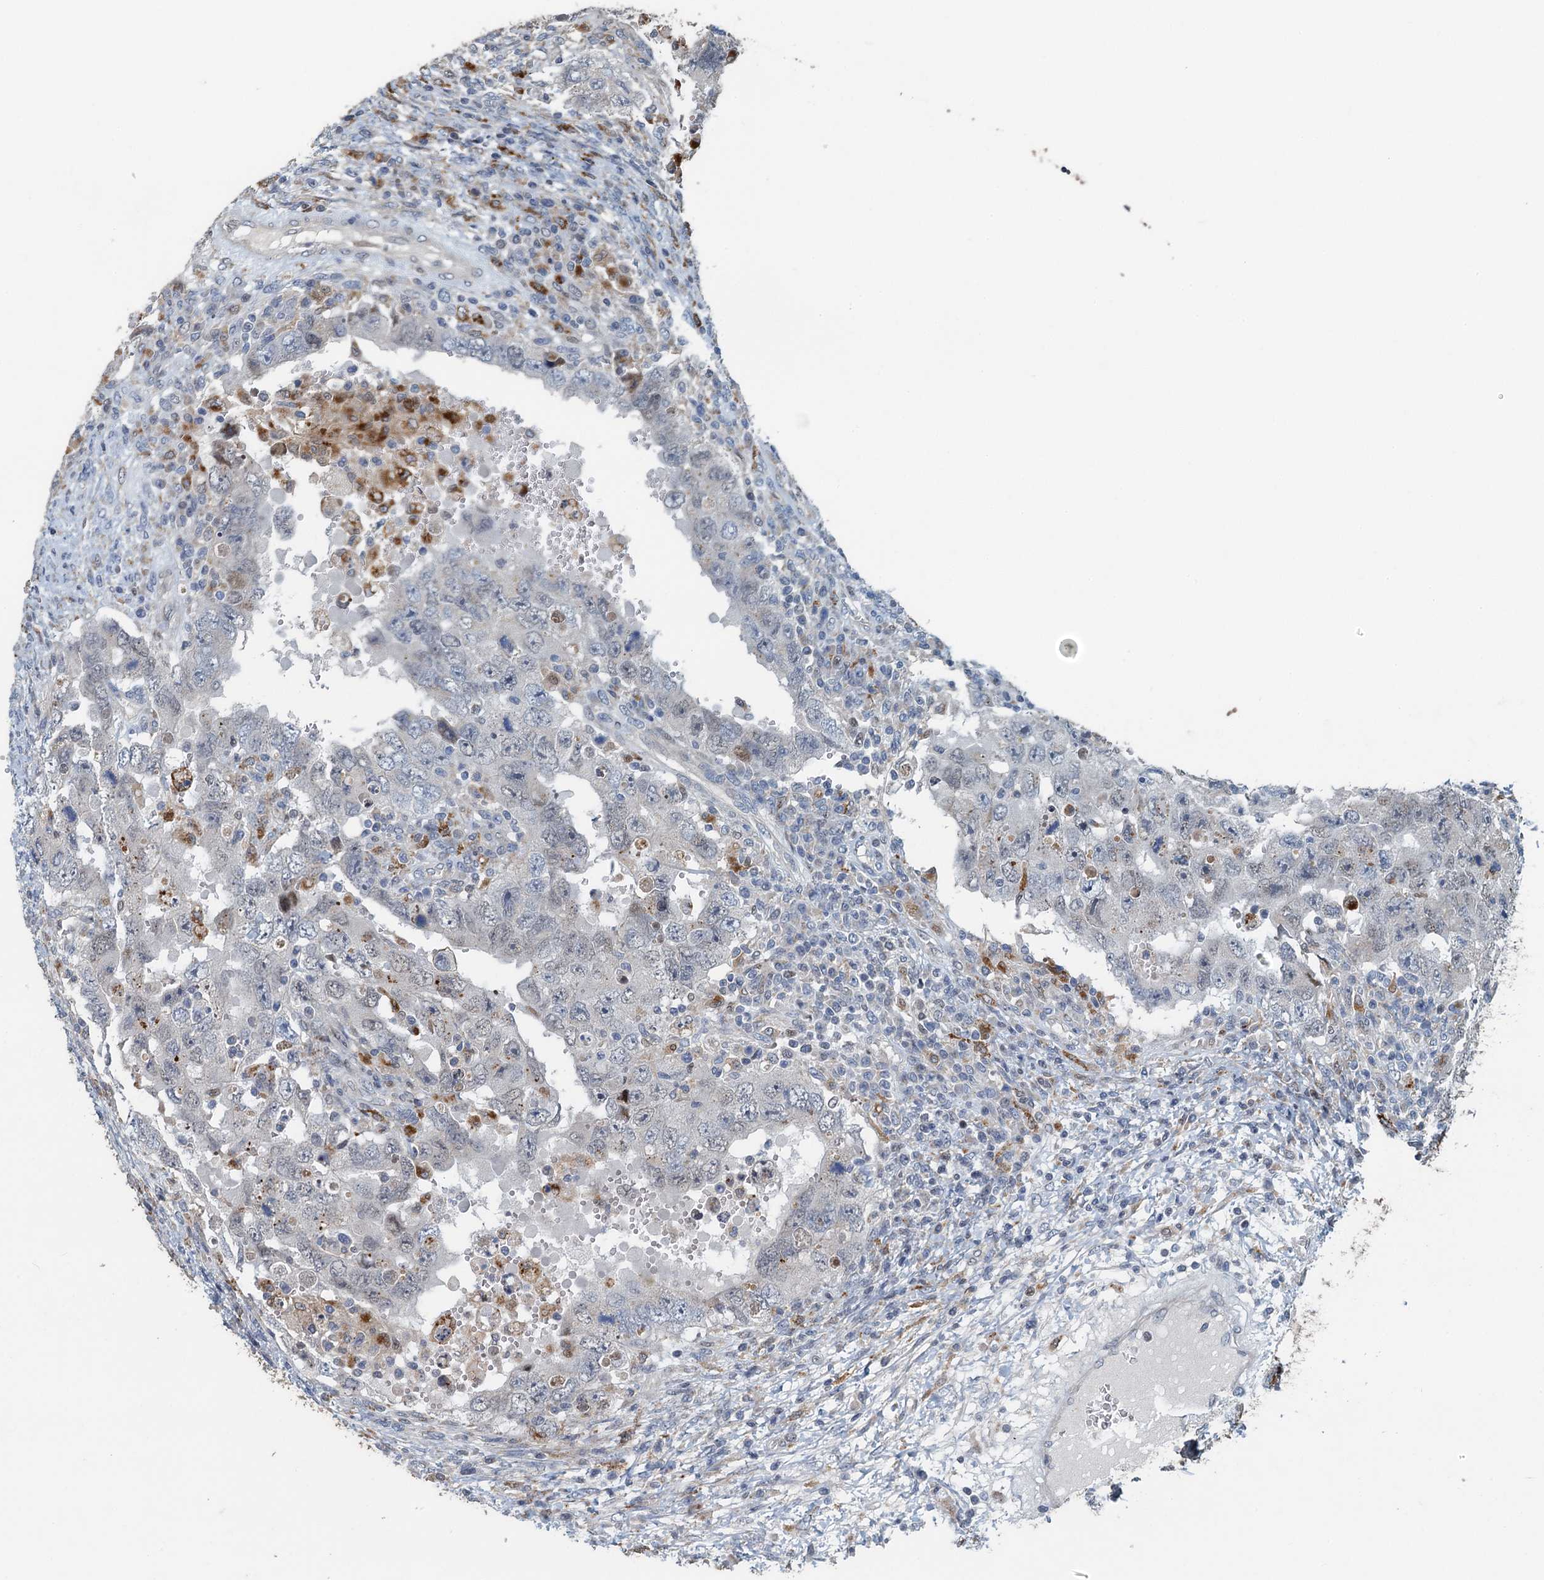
{"staining": {"intensity": "negative", "quantity": "none", "location": "none"}, "tissue": "testis cancer", "cell_type": "Tumor cells", "image_type": "cancer", "snomed": [{"axis": "morphology", "description": "Carcinoma, Embryonal, NOS"}, {"axis": "topography", "description": "Testis"}], "caption": "High power microscopy micrograph of an immunohistochemistry micrograph of embryonal carcinoma (testis), revealing no significant positivity in tumor cells. Brightfield microscopy of immunohistochemistry stained with DAB (brown) and hematoxylin (blue), captured at high magnification.", "gene": "AGRN", "patient": {"sex": "male", "age": 26}}